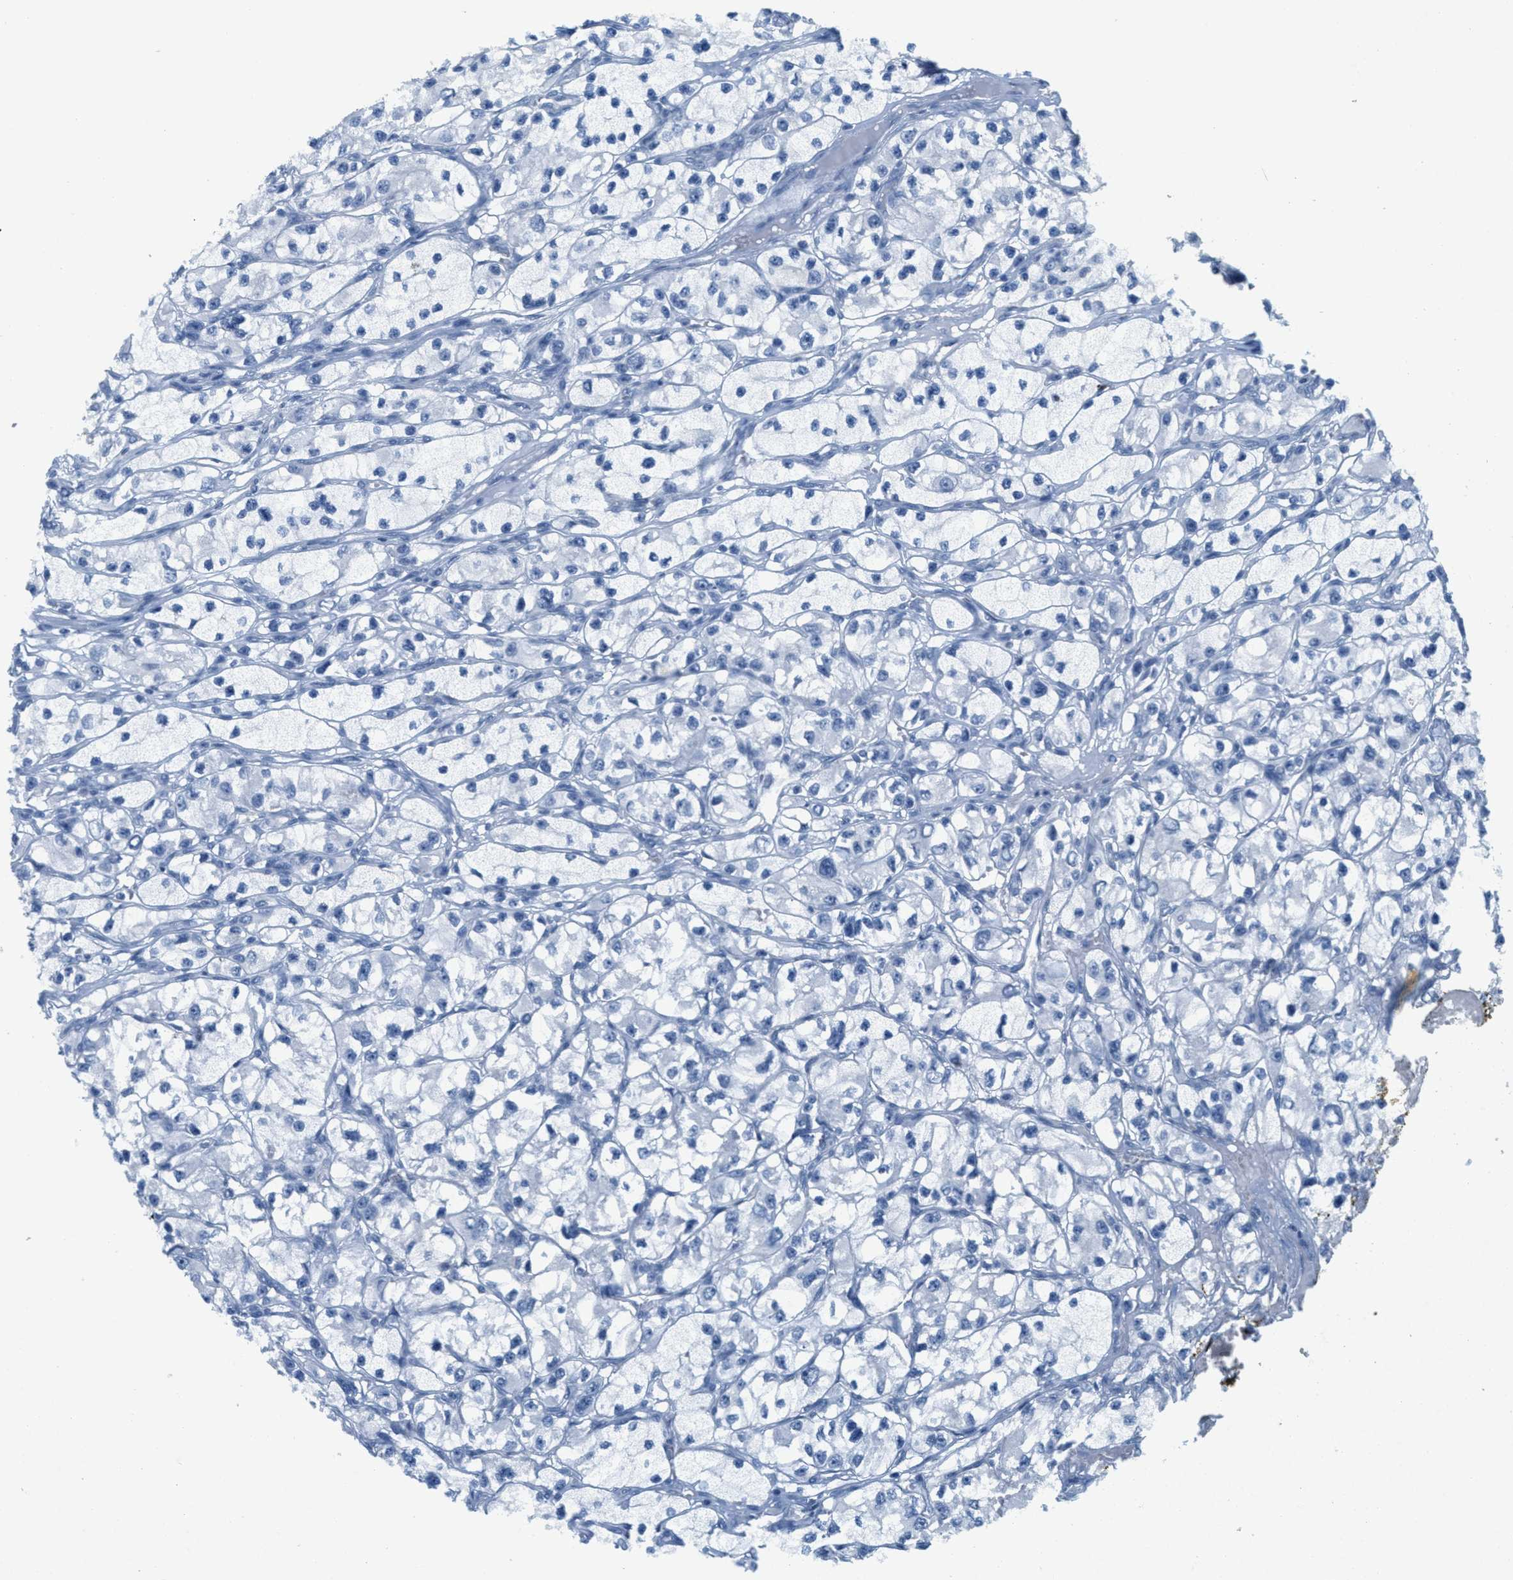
{"staining": {"intensity": "negative", "quantity": "none", "location": "none"}, "tissue": "renal cancer", "cell_type": "Tumor cells", "image_type": "cancer", "snomed": [{"axis": "morphology", "description": "Adenocarcinoma, NOS"}, {"axis": "topography", "description": "Kidney"}], "caption": "Immunohistochemistry (IHC) micrograph of neoplastic tissue: renal cancer stained with DAB (3,3'-diaminobenzidine) demonstrates no significant protein positivity in tumor cells.", "gene": "GPM6A", "patient": {"sex": "female", "age": 57}}